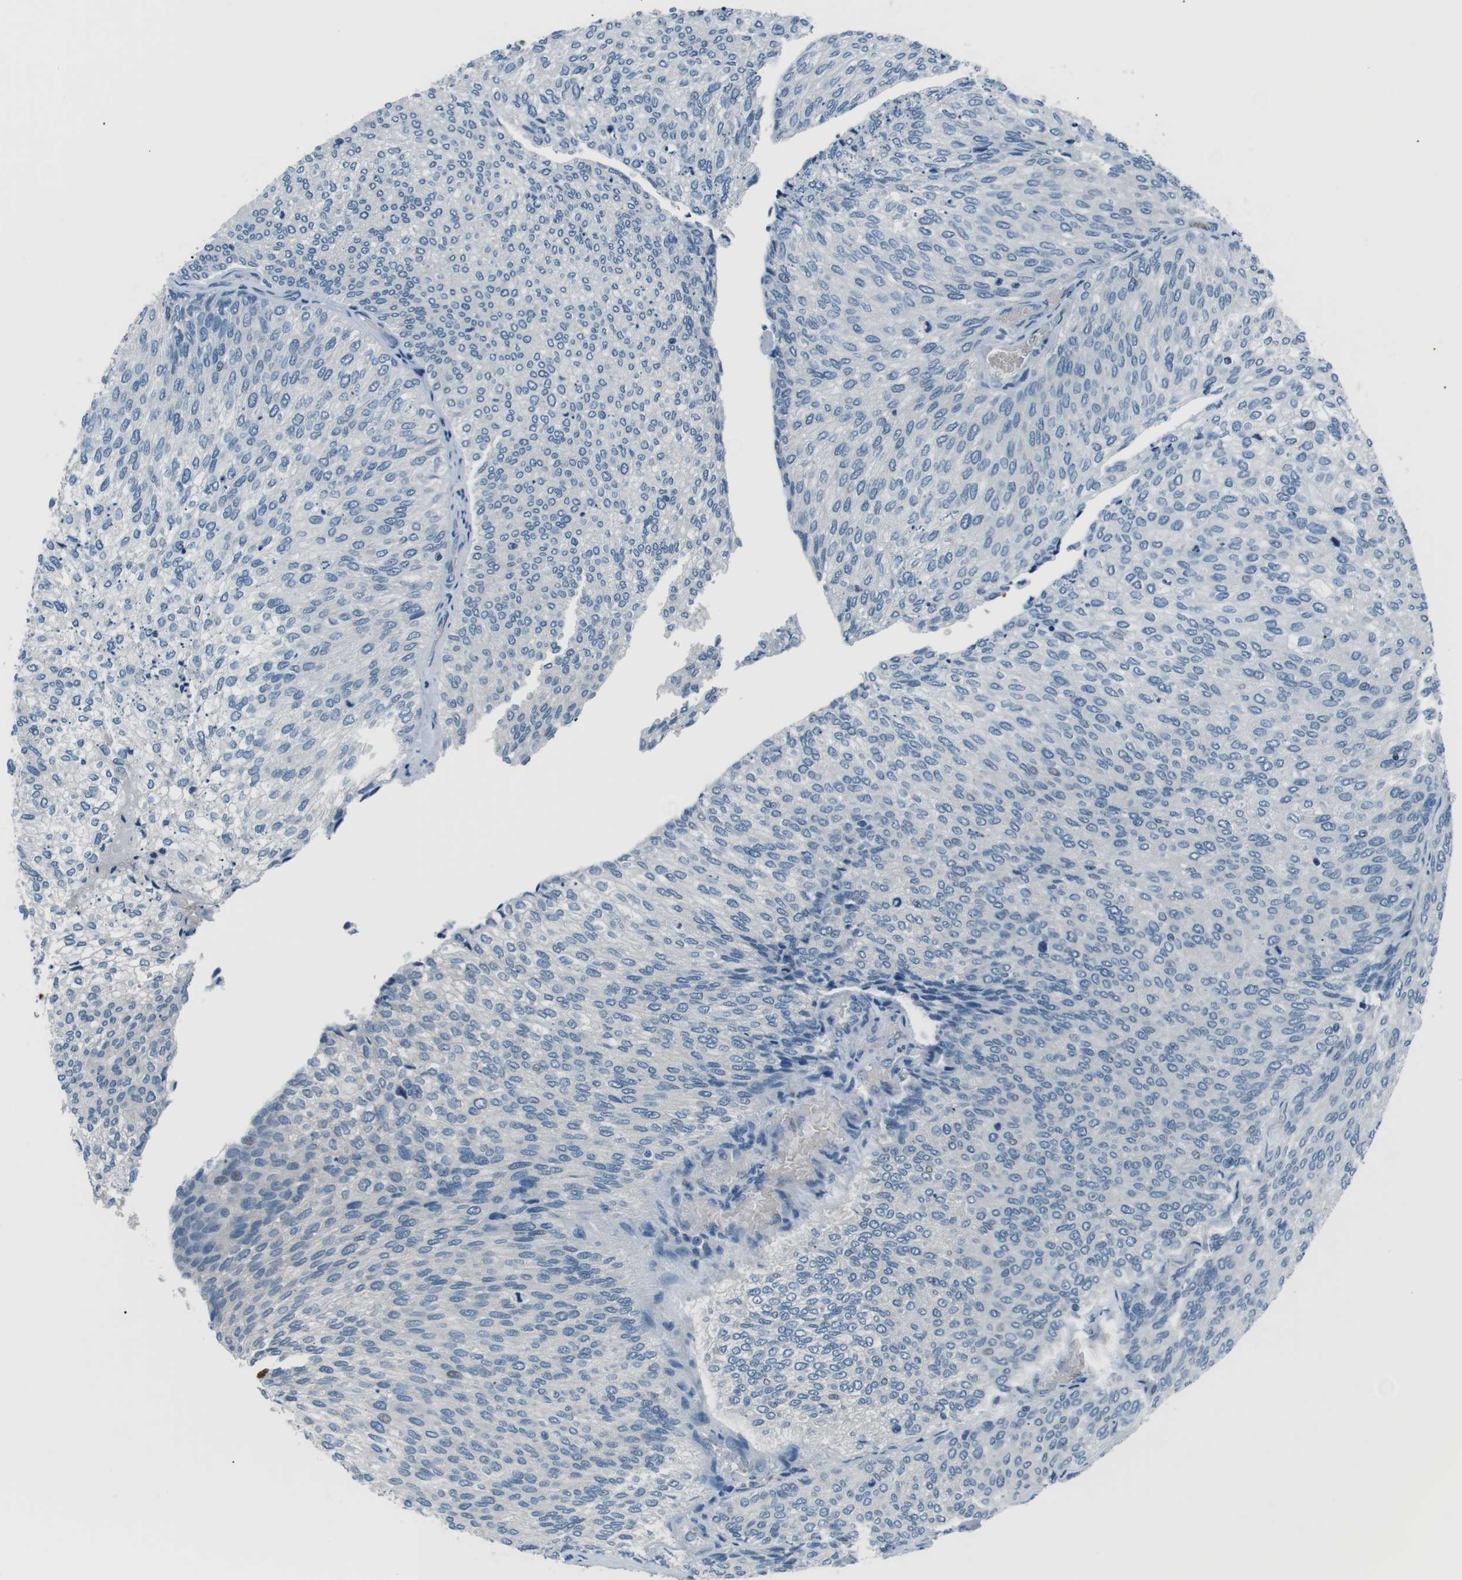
{"staining": {"intensity": "negative", "quantity": "none", "location": "none"}, "tissue": "urothelial cancer", "cell_type": "Tumor cells", "image_type": "cancer", "snomed": [{"axis": "morphology", "description": "Urothelial carcinoma, Low grade"}, {"axis": "topography", "description": "Urinary bladder"}], "caption": "Image shows no significant protein staining in tumor cells of low-grade urothelial carcinoma.", "gene": "ST6GAL1", "patient": {"sex": "female", "age": 79}}